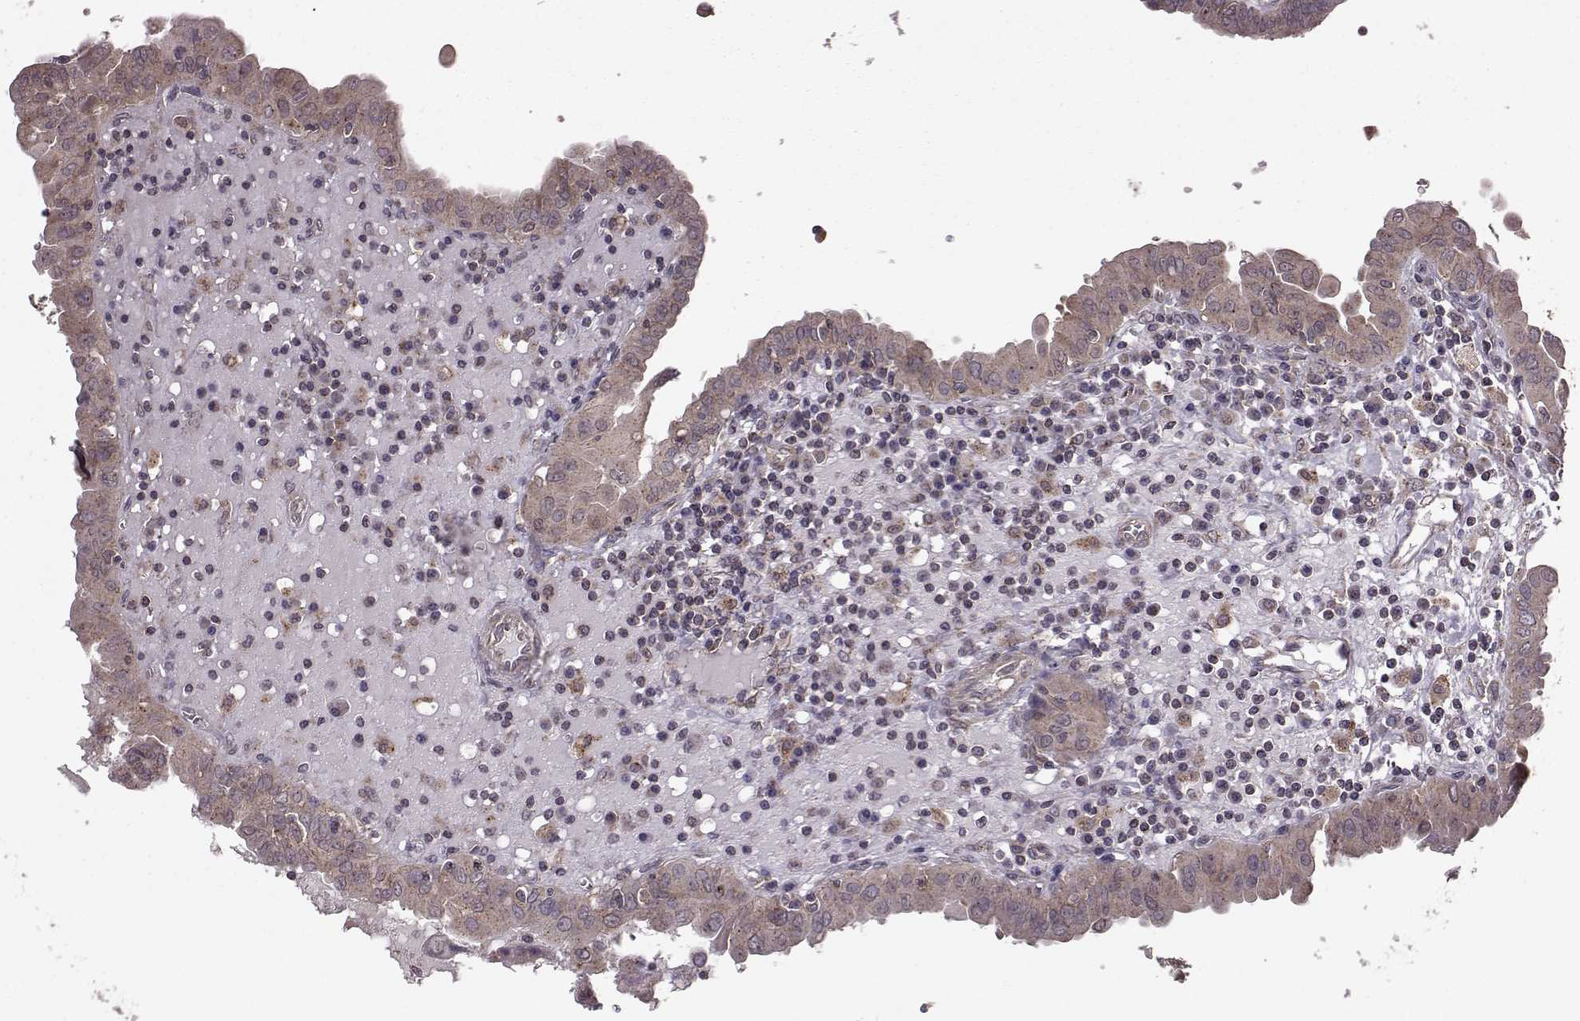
{"staining": {"intensity": "moderate", "quantity": ">75%", "location": "cytoplasmic/membranous"}, "tissue": "thyroid cancer", "cell_type": "Tumor cells", "image_type": "cancer", "snomed": [{"axis": "morphology", "description": "Papillary adenocarcinoma, NOS"}, {"axis": "topography", "description": "Thyroid gland"}], "caption": "A high-resolution histopathology image shows immunohistochemistry staining of thyroid papillary adenocarcinoma, which reveals moderate cytoplasmic/membranous positivity in approximately >75% of tumor cells.", "gene": "FNIP2", "patient": {"sex": "female", "age": 37}}